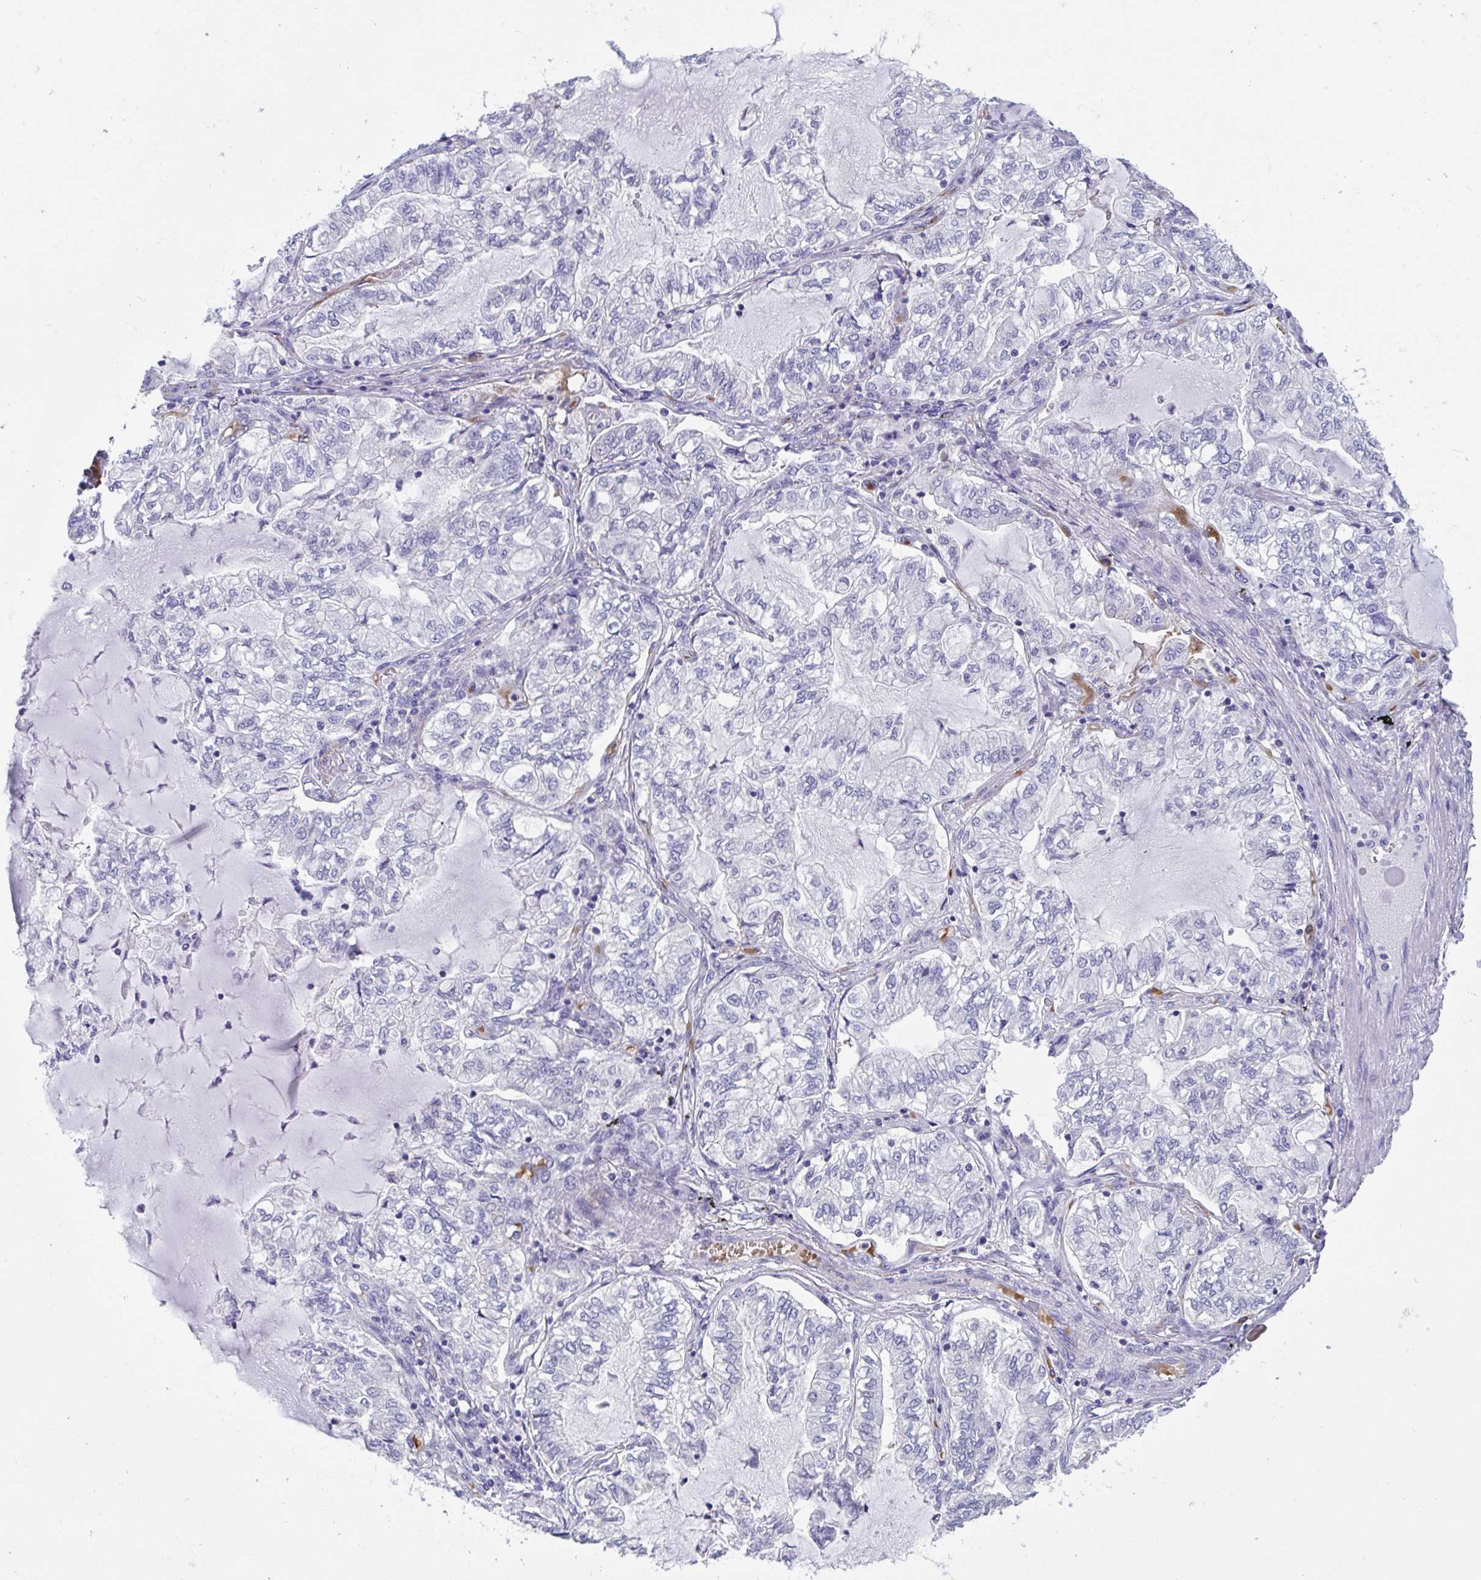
{"staining": {"intensity": "negative", "quantity": "none", "location": "none"}, "tissue": "lung cancer", "cell_type": "Tumor cells", "image_type": "cancer", "snomed": [{"axis": "morphology", "description": "Adenocarcinoma, NOS"}, {"axis": "topography", "description": "Lymph node"}, {"axis": "topography", "description": "Lung"}], "caption": "Immunohistochemistry of adenocarcinoma (lung) reveals no positivity in tumor cells. (Stains: DAB (3,3'-diaminobenzidine) immunohistochemistry with hematoxylin counter stain, Microscopy: brightfield microscopy at high magnification).", "gene": "TTC30B", "patient": {"sex": "male", "age": 66}}